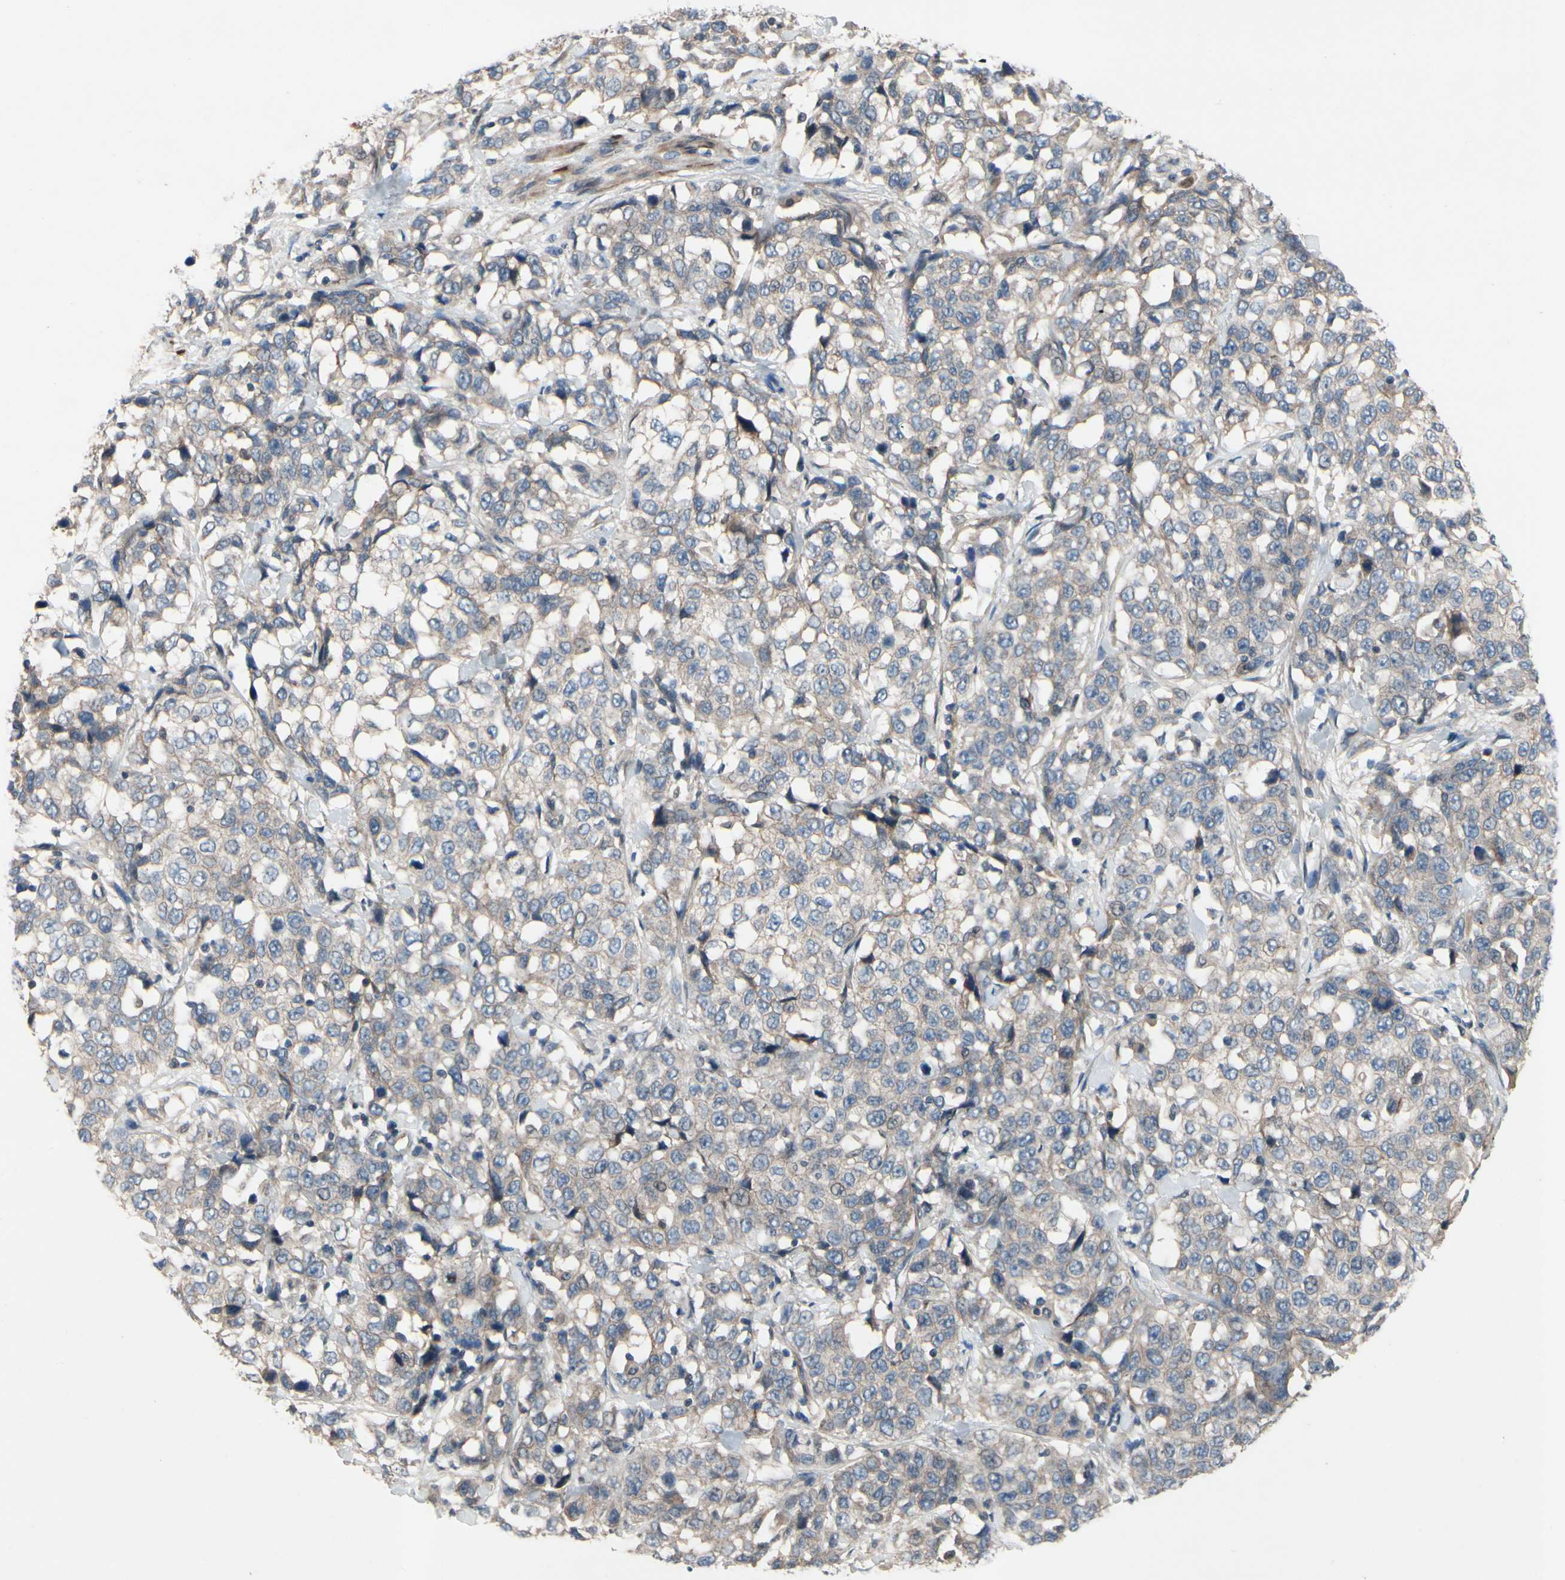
{"staining": {"intensity": "weak", "quantity": "25%-75%", "location": "cytoplasmic/membranous"}, "tissue": "stomach cancer", "cell_type": "Tumor cells", "image_type": "cancer", "snomed": [{"axis": "morphology", "description": "Normal tissue, NOS"}, {"axis": "morphology", "description": "Adenocarcinoma, NOS"}, {"axis": "topography", "description": "Stomach"}], "caption": "Protein staining demonstrates weak cytoplasmic/membranous positivity in about 25%-75% of tumor cells in stomach cancer. Nuclei are stained in blue.", "gene": "ICAM5", "patient": {"sex": "male", "age": 48}}